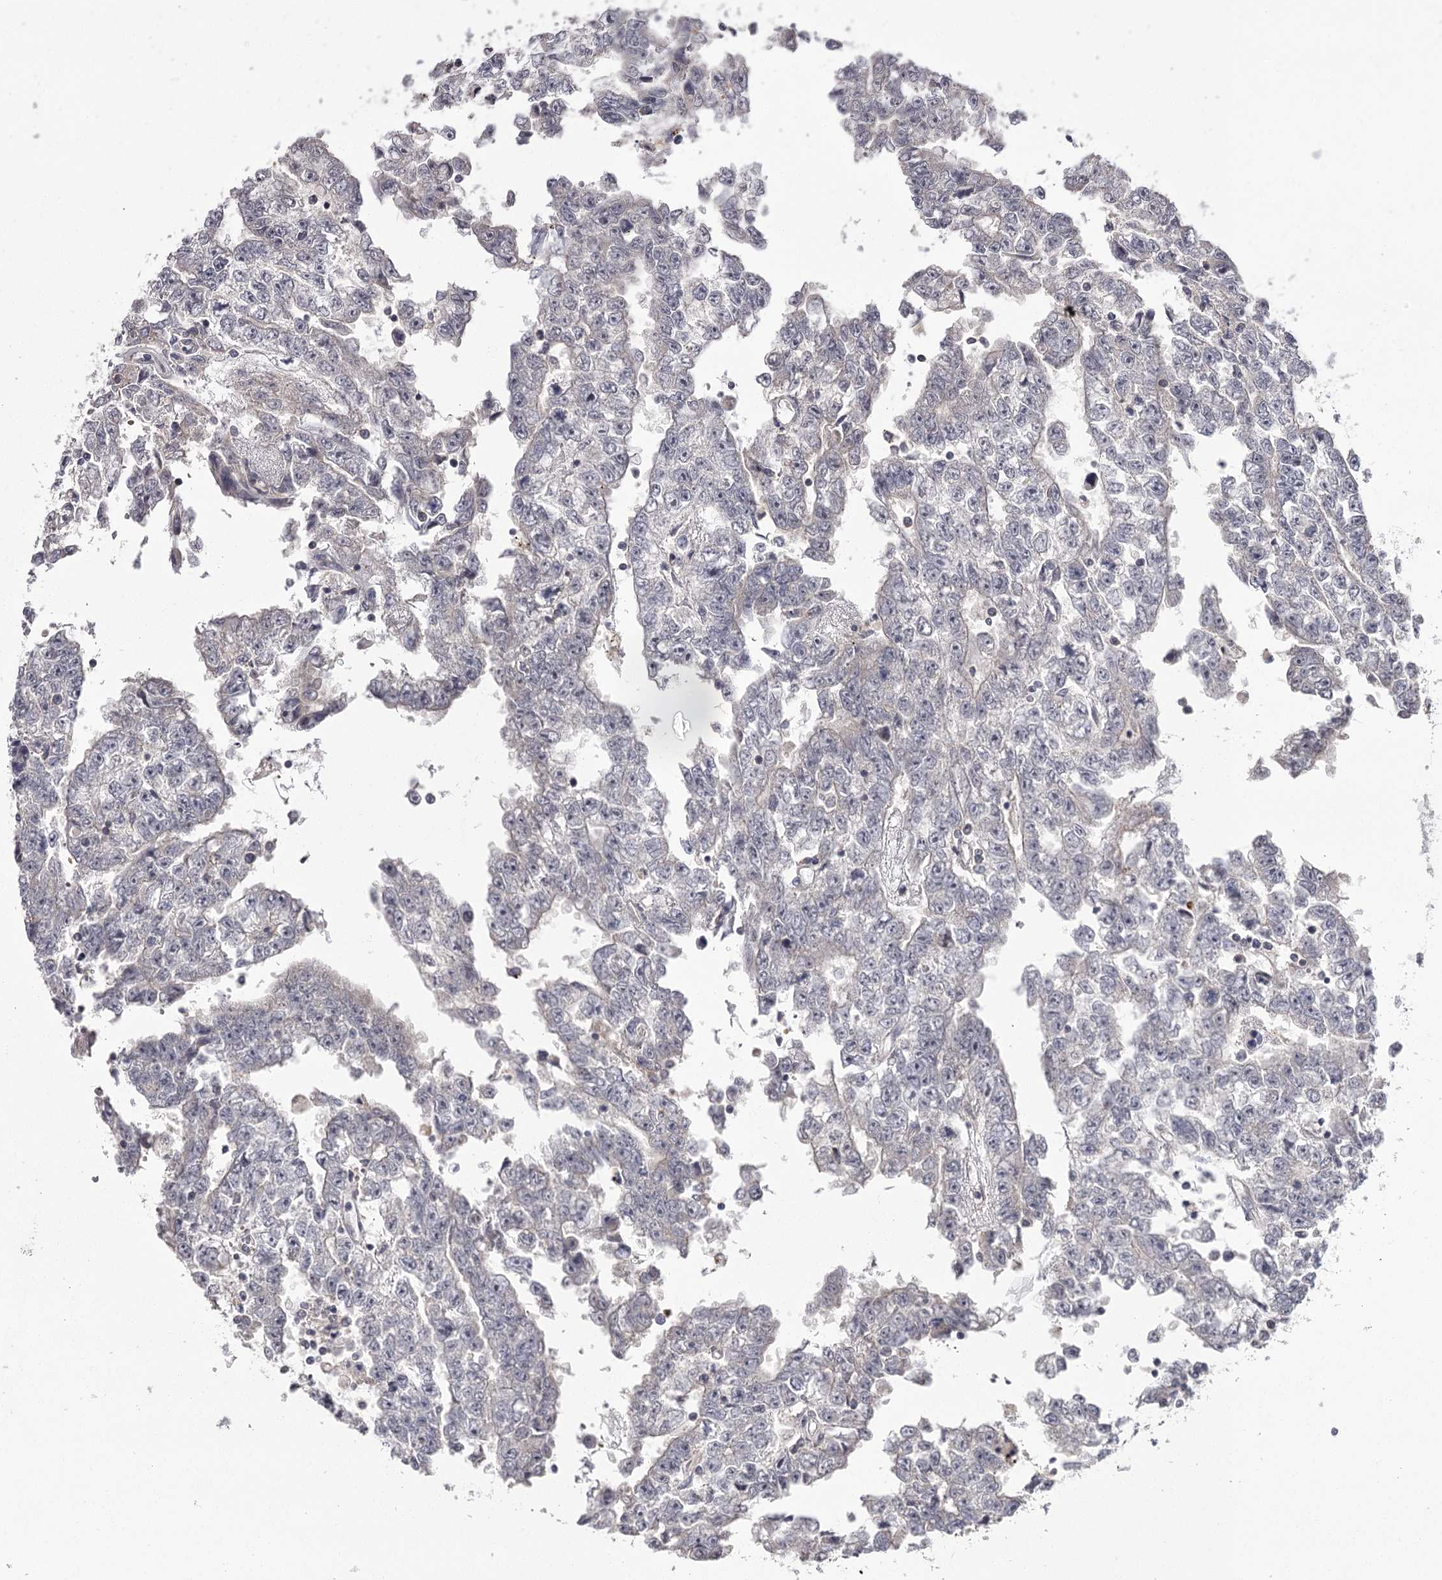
{"staining": {"intensity": "negative", "quantity": "none", "location": "none"}, "tissue": "testis cancer", "cell_type": "Tumor cells", "image_type": "cancer", "snomed": [{"axis": "morphology", "description": "Carcinoma, Embryonal, NOS"}, {"axis": "topography", "description": "Testis"}], "caption": "This is an immunohistochemistry (IHC) photomicrograph of testis cancer. There is no positivity in tumor cells.", "gene": "RASSF6", "patient": {"sex": "male", "age": 25}}